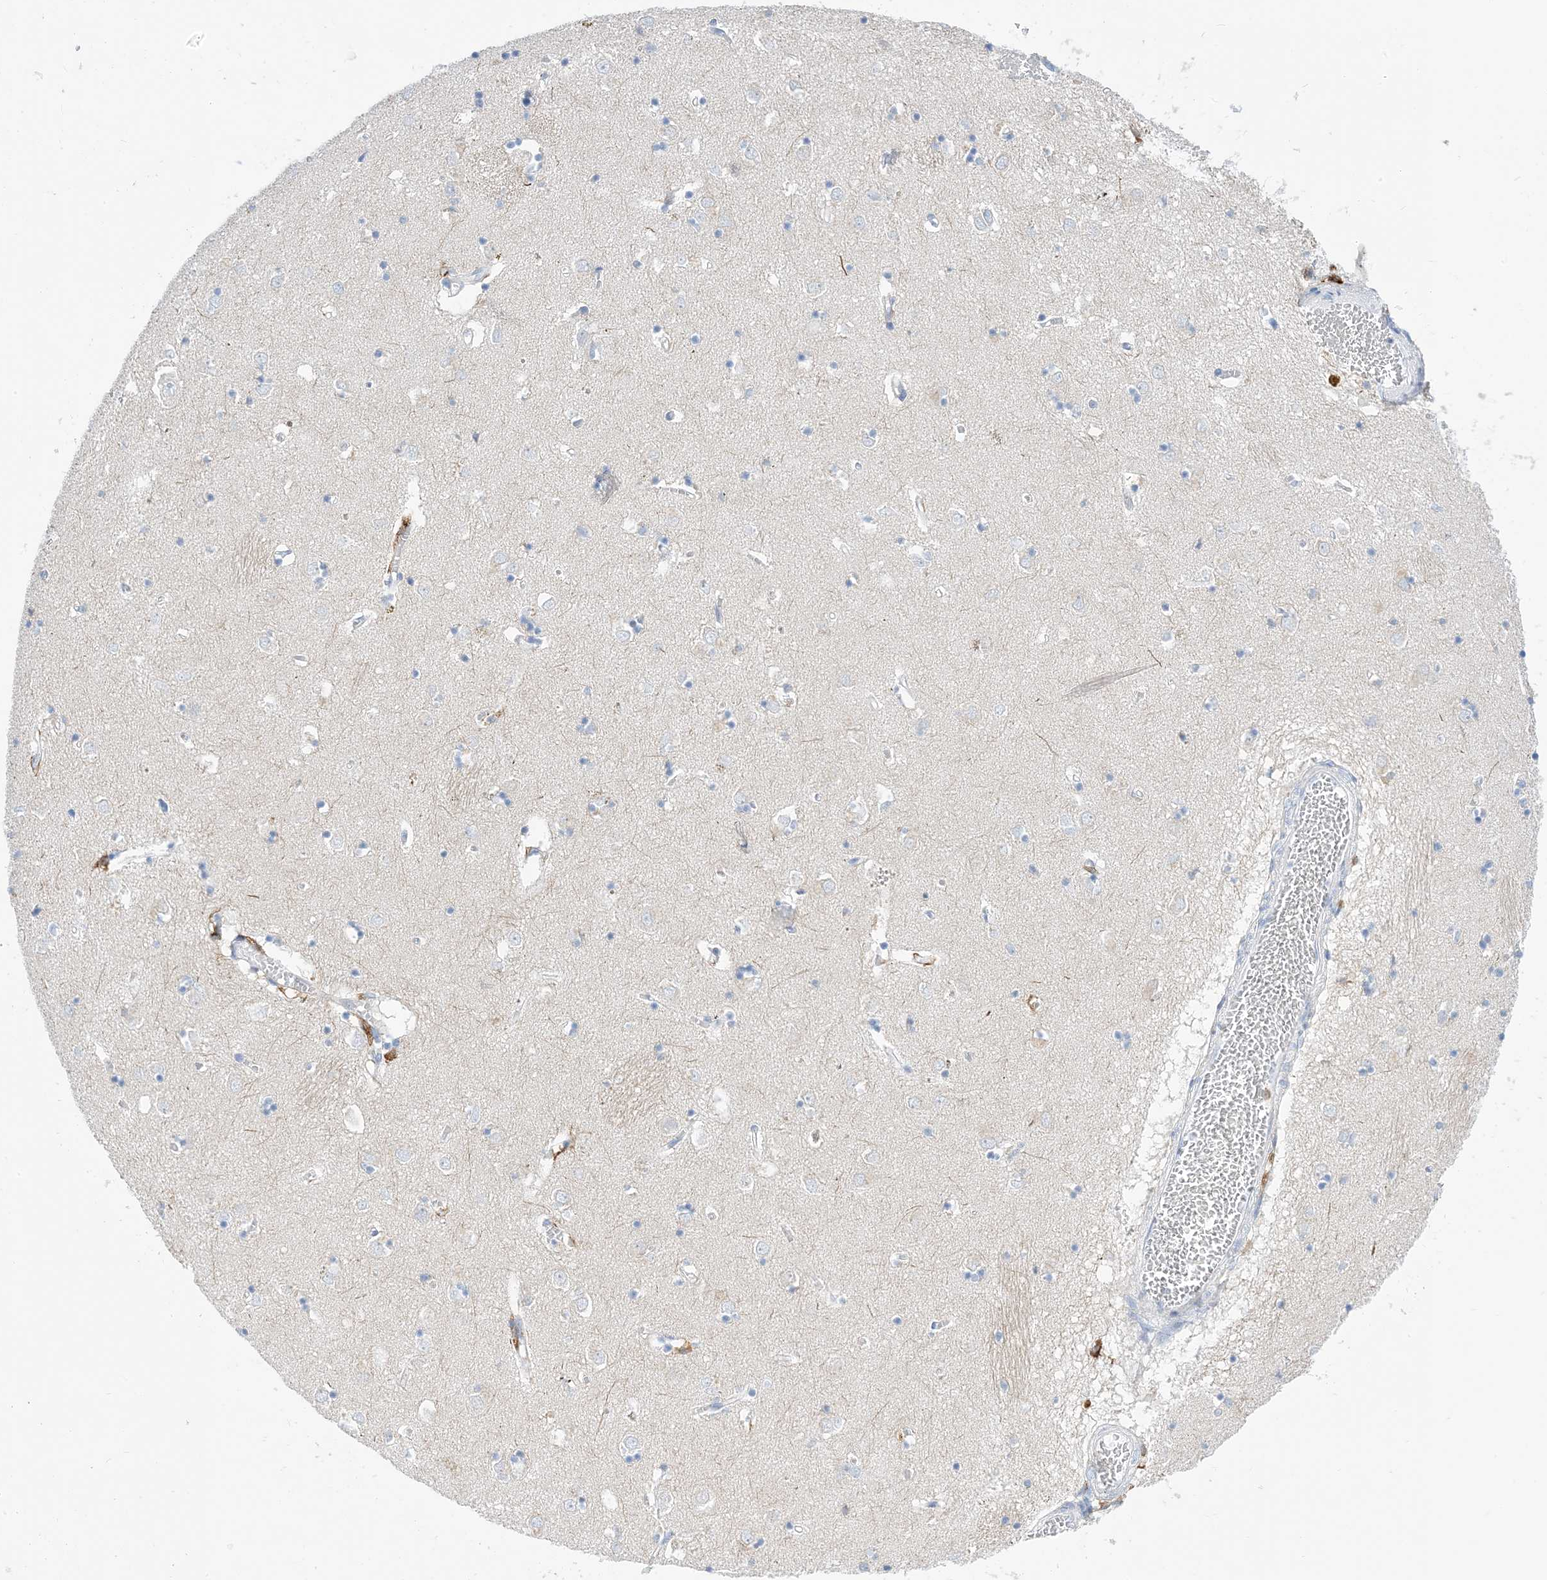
{"staining": {"intensity": "negative", "quantity": "none", "location": "none"}, "tissue": "caudate", "cell_type": "Glial cells", "image_type": "normal", "snomed": [{"axis": "morphology", "description": "Normal tissue, NOS"}, {"axis": "topography", "description": "Lateral ventricle wall"}], "caption": "Immunohistochemistry of unremarkable caudate shows no expression in glial cells.", "gene": "DPH3", "patient": {"sex": "male", "age": 70}}